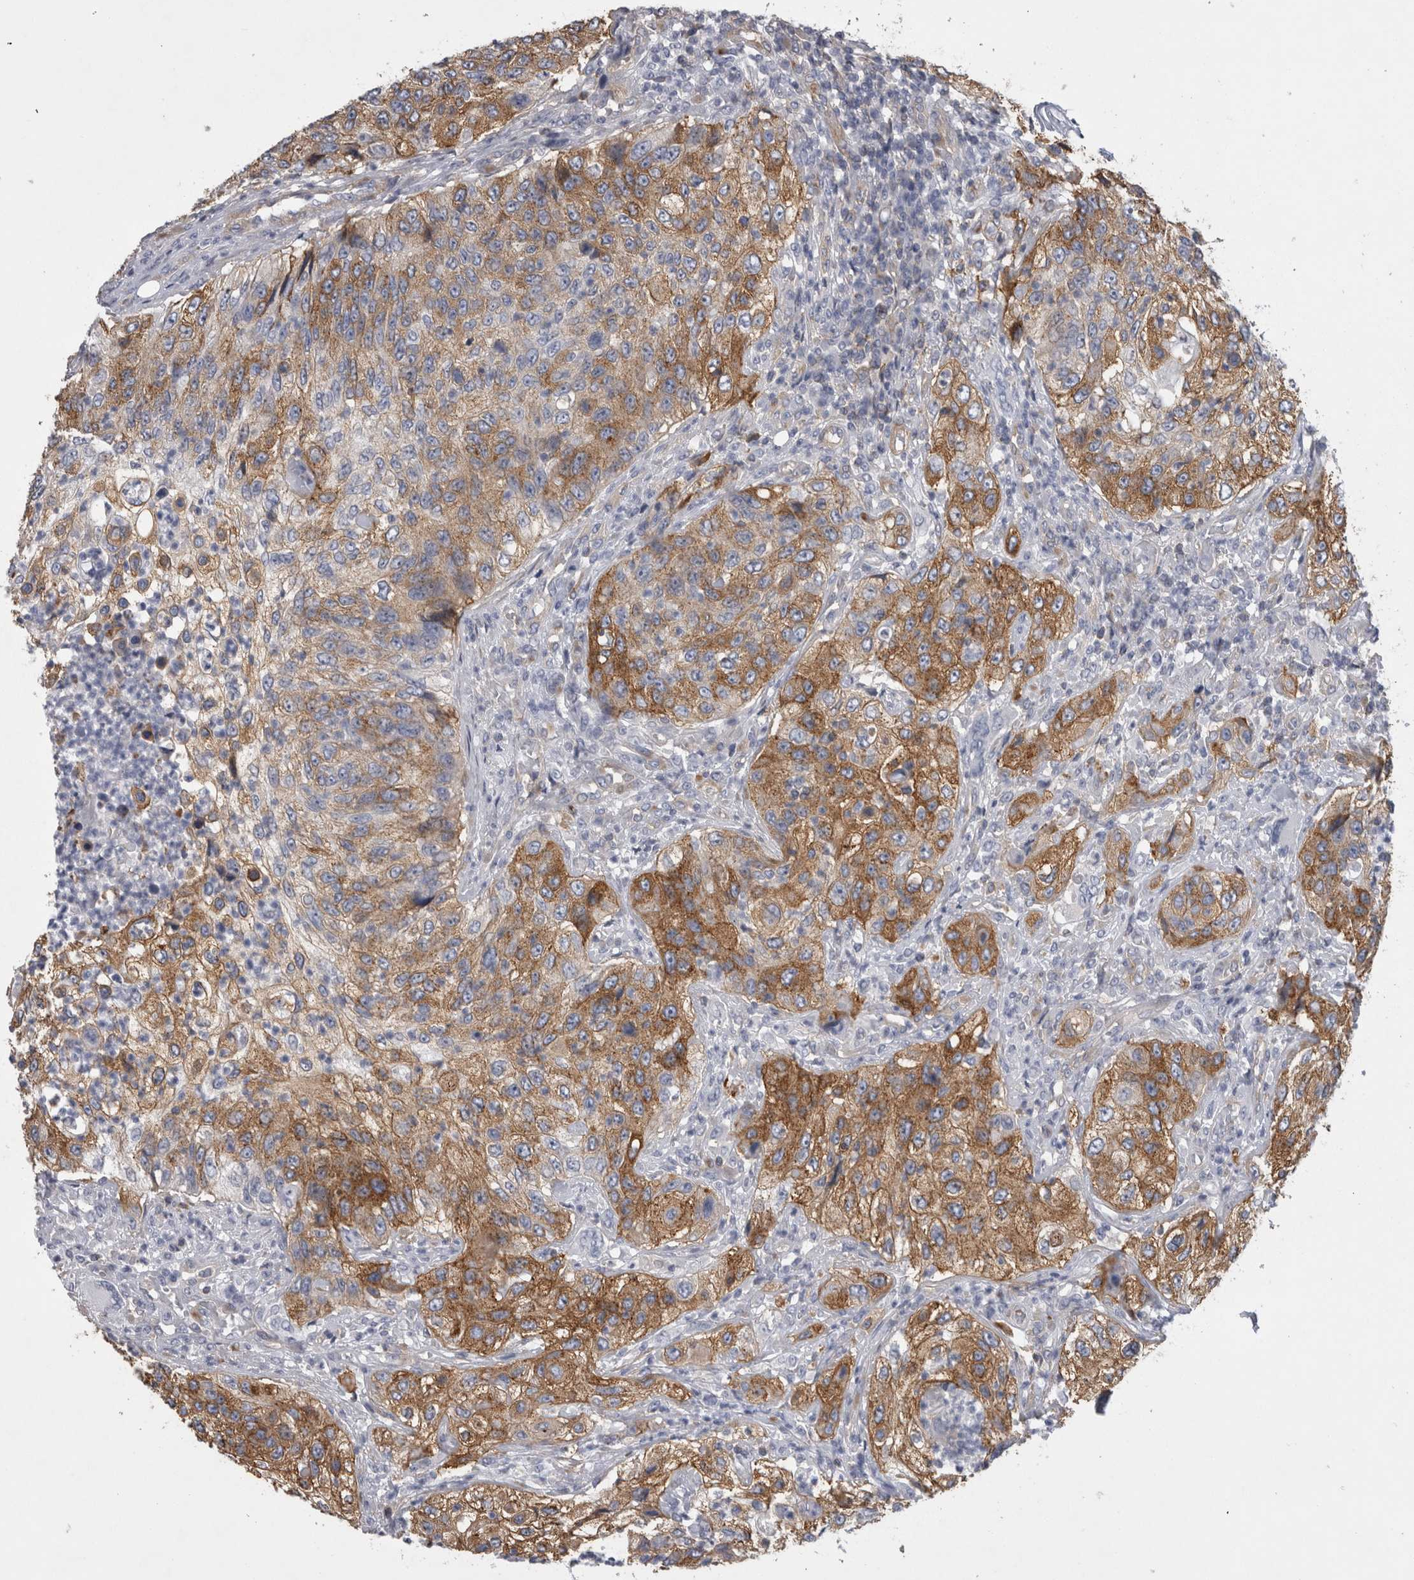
{"staining": {"intensity": "moderate", "quantity": ">75%", "location": "cytoplasmic/membranous"}, "tissue": "urothelial cancer", "cell_type": "Tumor cells", "image_type": "cancer", "snomed": [{"axis": "morphology", "description": "Urothelial carcinoma, High grade"}, {"axis": "topography", "description": "Urinary bladder"}], "caption": "Protein positivity by IHC exhibits moderate cytoplasmic/membranous staining in approximately >75% of tumor cells in high-grade urothelial carcinoma. (IHC, brightfield microscopy, high magnification).", "gene": "ATXN3", "patient": {"sex": "female", "age": 60}}